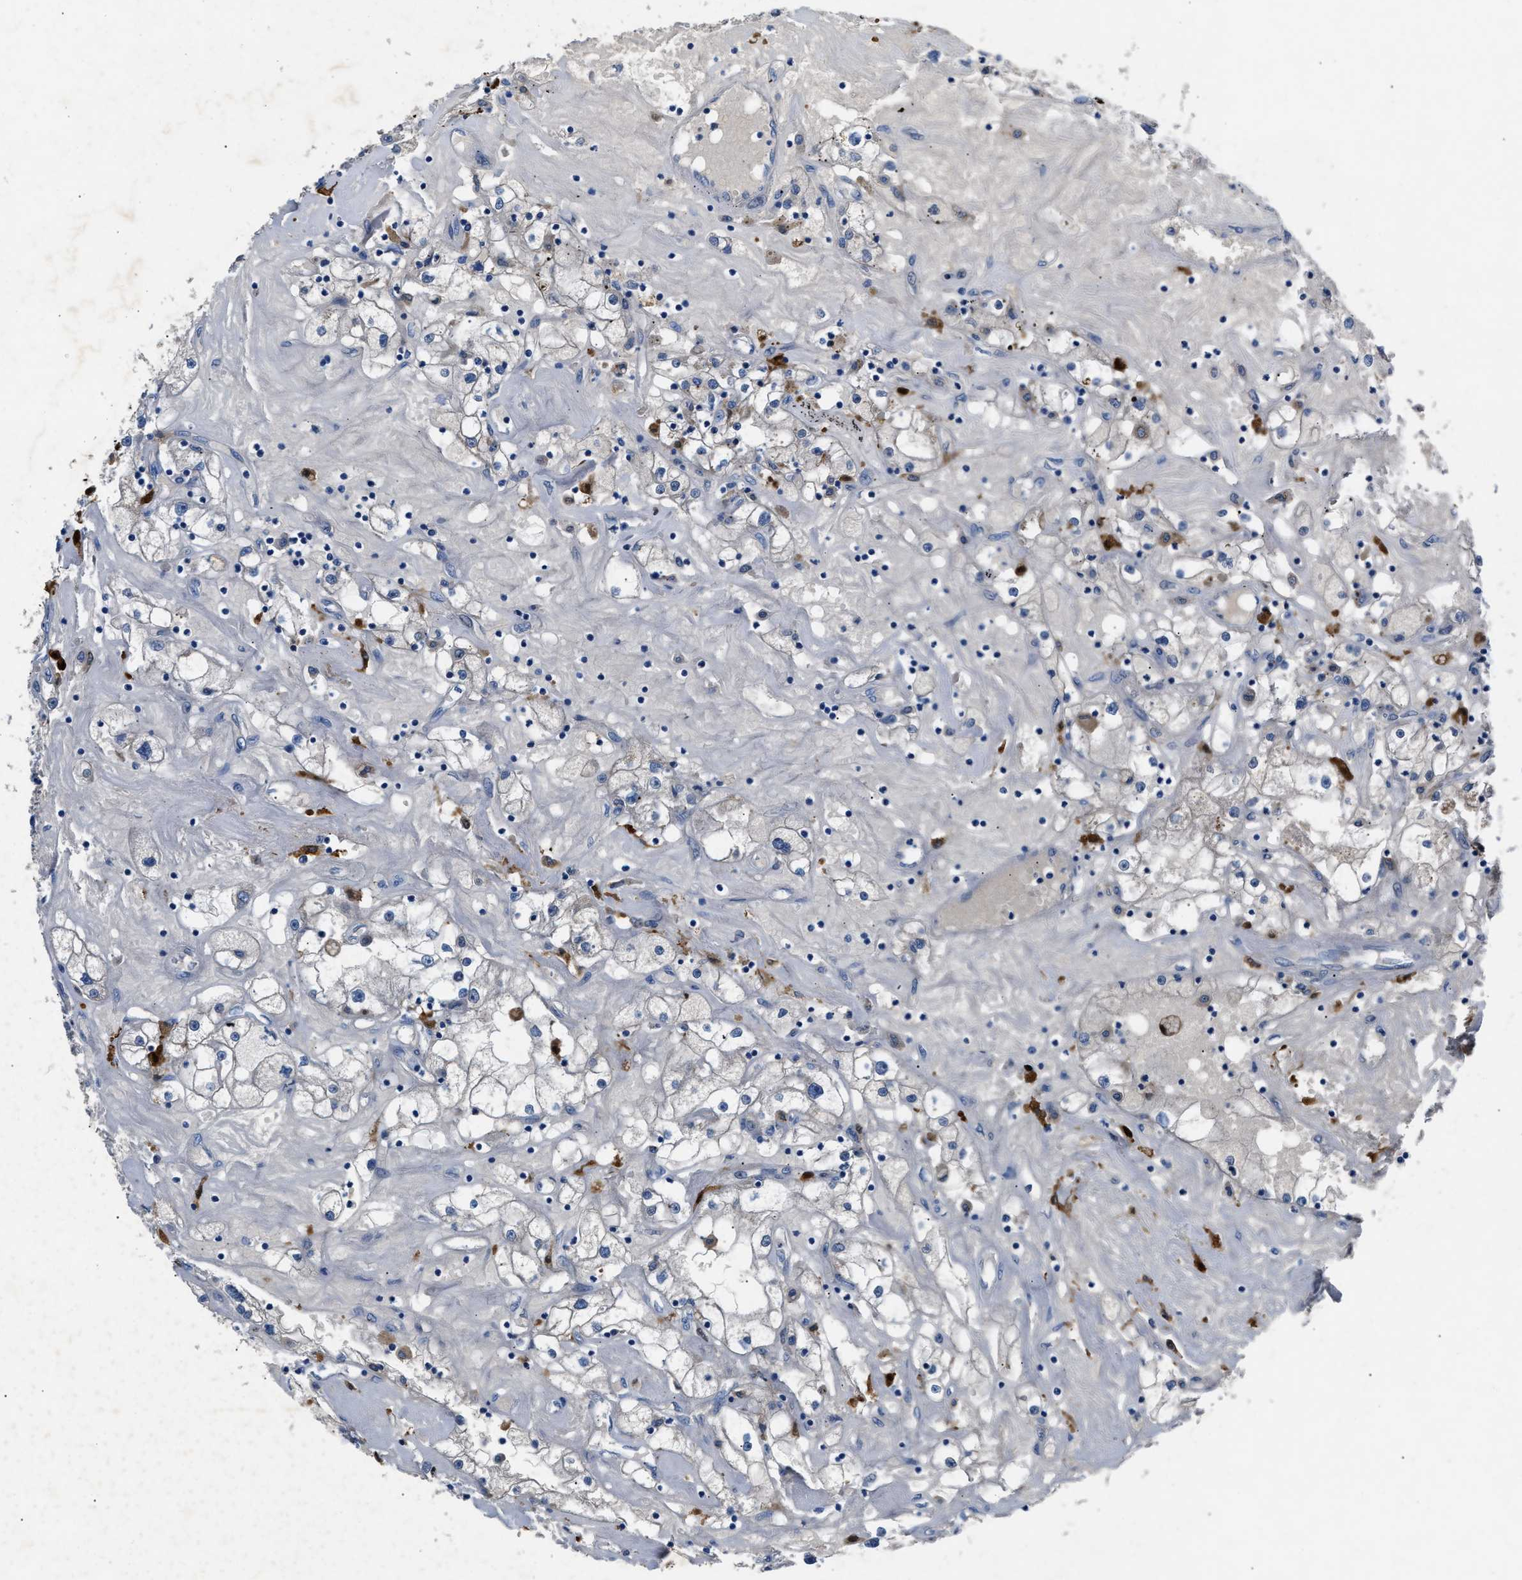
{"staining": {"intensity": "negative", "quantity": "none", "location": "none"}, "tissue": "renal cancer", "cell_type": "Tumor cells", "image_type": "cancer", "snomed": [{"axis": "morphology", "description": "Adenocarcinoma, NOS"}, {"axis": "topography", "description": "Kidney"}], "caption": "This is a histopathology image of immunohistochemistry staining of renal adenocarcinoma, which shows no expression in tumor cells. (DAB (3,3'-diaminobenzidine) immunohistochemistry (IHC), high magnification).", "gene": "DNAAF5", "patient": {"sex": "male", "age": 56}}